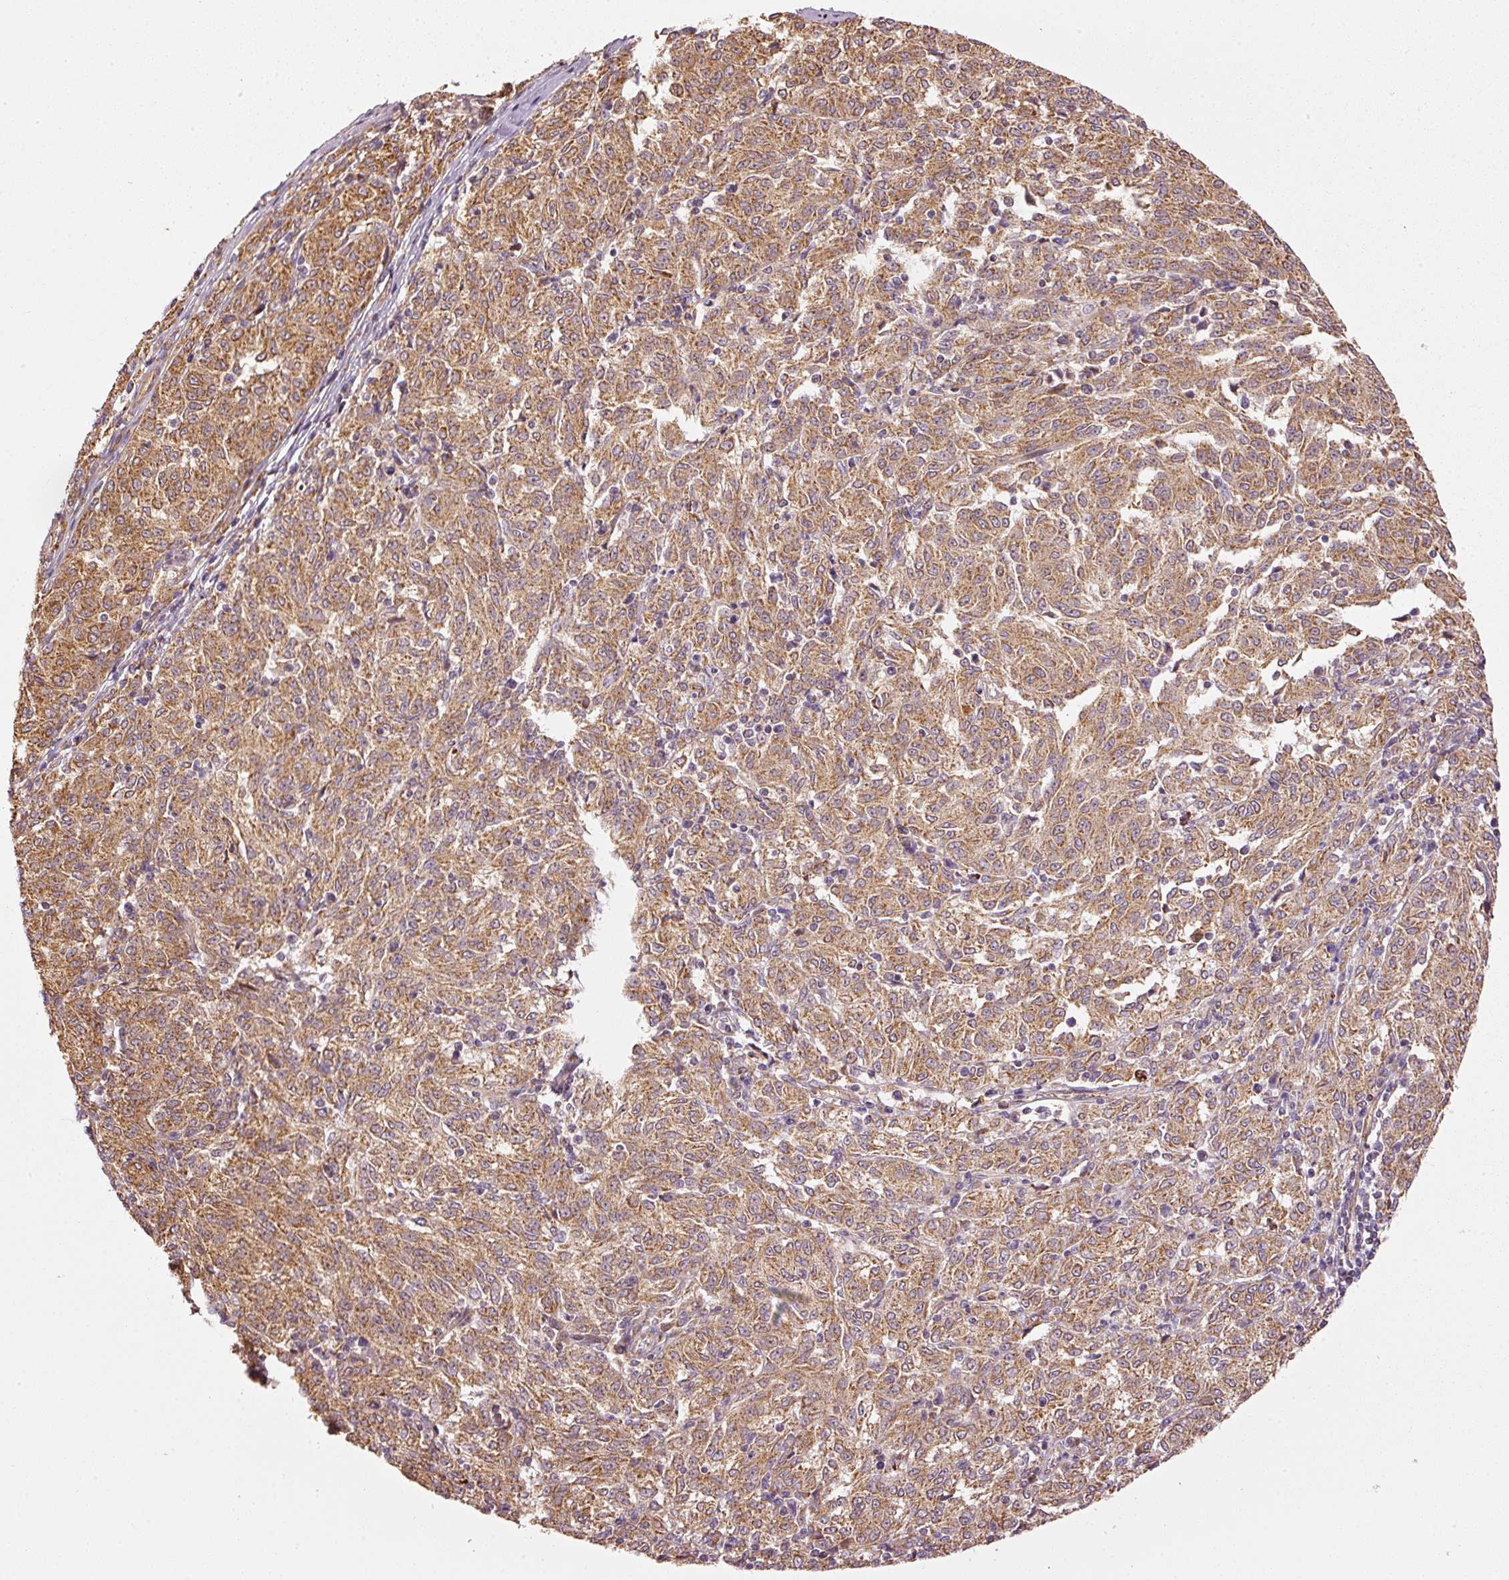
{"staining": {"intensity": "moderate", "quantity": ">75%", "location": "cytoplasmic/membranous"}, "tissue": "melanoma", "cell_type": "Tumor cells", "image_type": "cancer", "snomed": [{"axis": "morphology", "description": "Malignant melanoma, NOS"}, {"axis": "topography", "description": "Skin"}], "caption": "Malignant melanoma stained with a protein marker reveals moderate staining in tumor cells.", "gene": "MTHFD1L", "patient": {"sex": "female", "age": 72}}